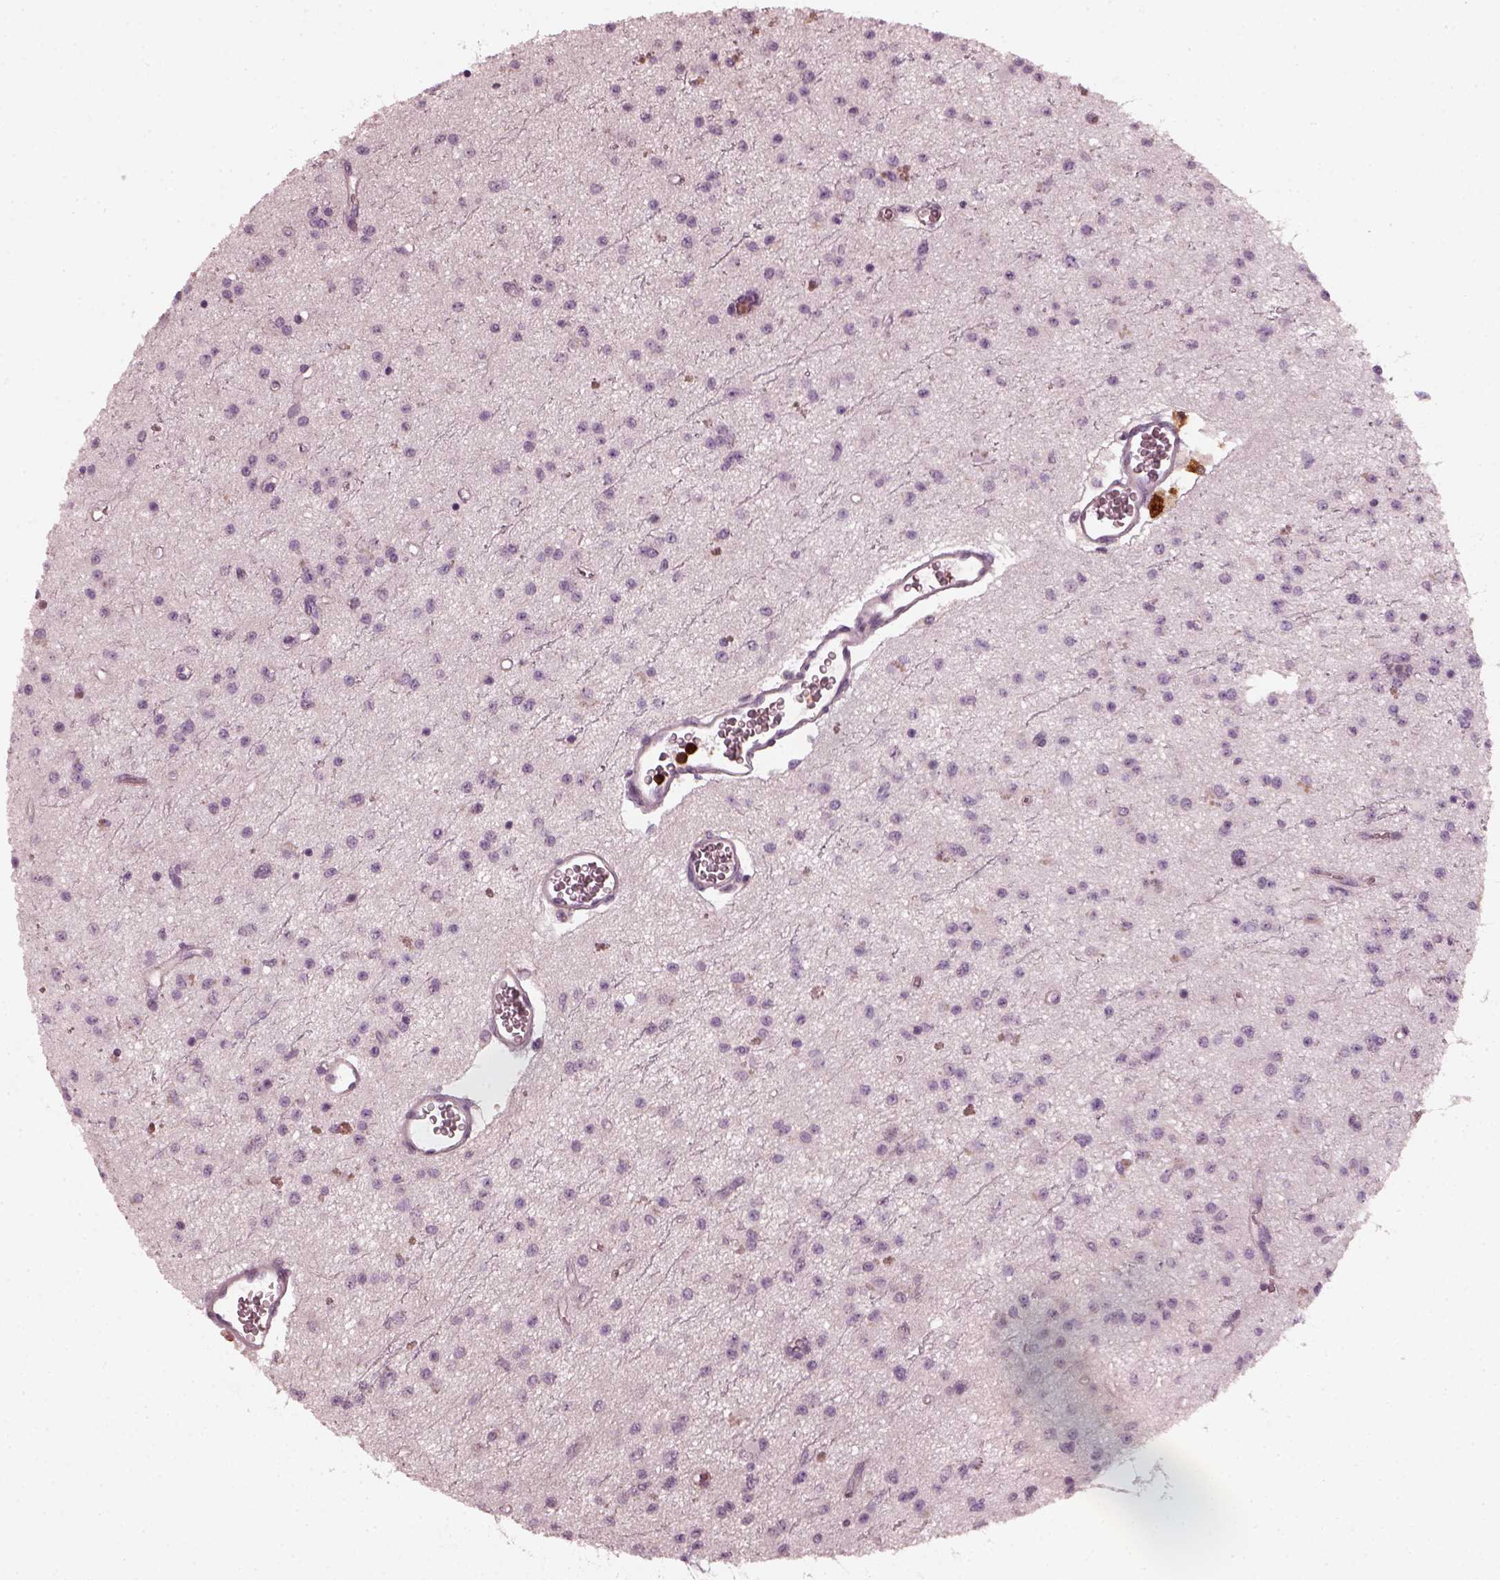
{"staining": {"intensity": "negative", "quantity": "none", "location": "none"}, "tissue": "glioma", "cell_type": "Tumor cells", "image_type": "cancer", "snomed": [{"axis": "morphology", "description": "Glioma, malignant, Low grade"}, {"axis": "topography", "description": "Brain"}], "caption": "Protein analysis of malignant glioma (low-grade) displays no significant expression in tumor cells. (IHC, brightfield microscopy, high magnification).", "gene": "CHIT1", "patient": {"sex": "female", "age": 45}}